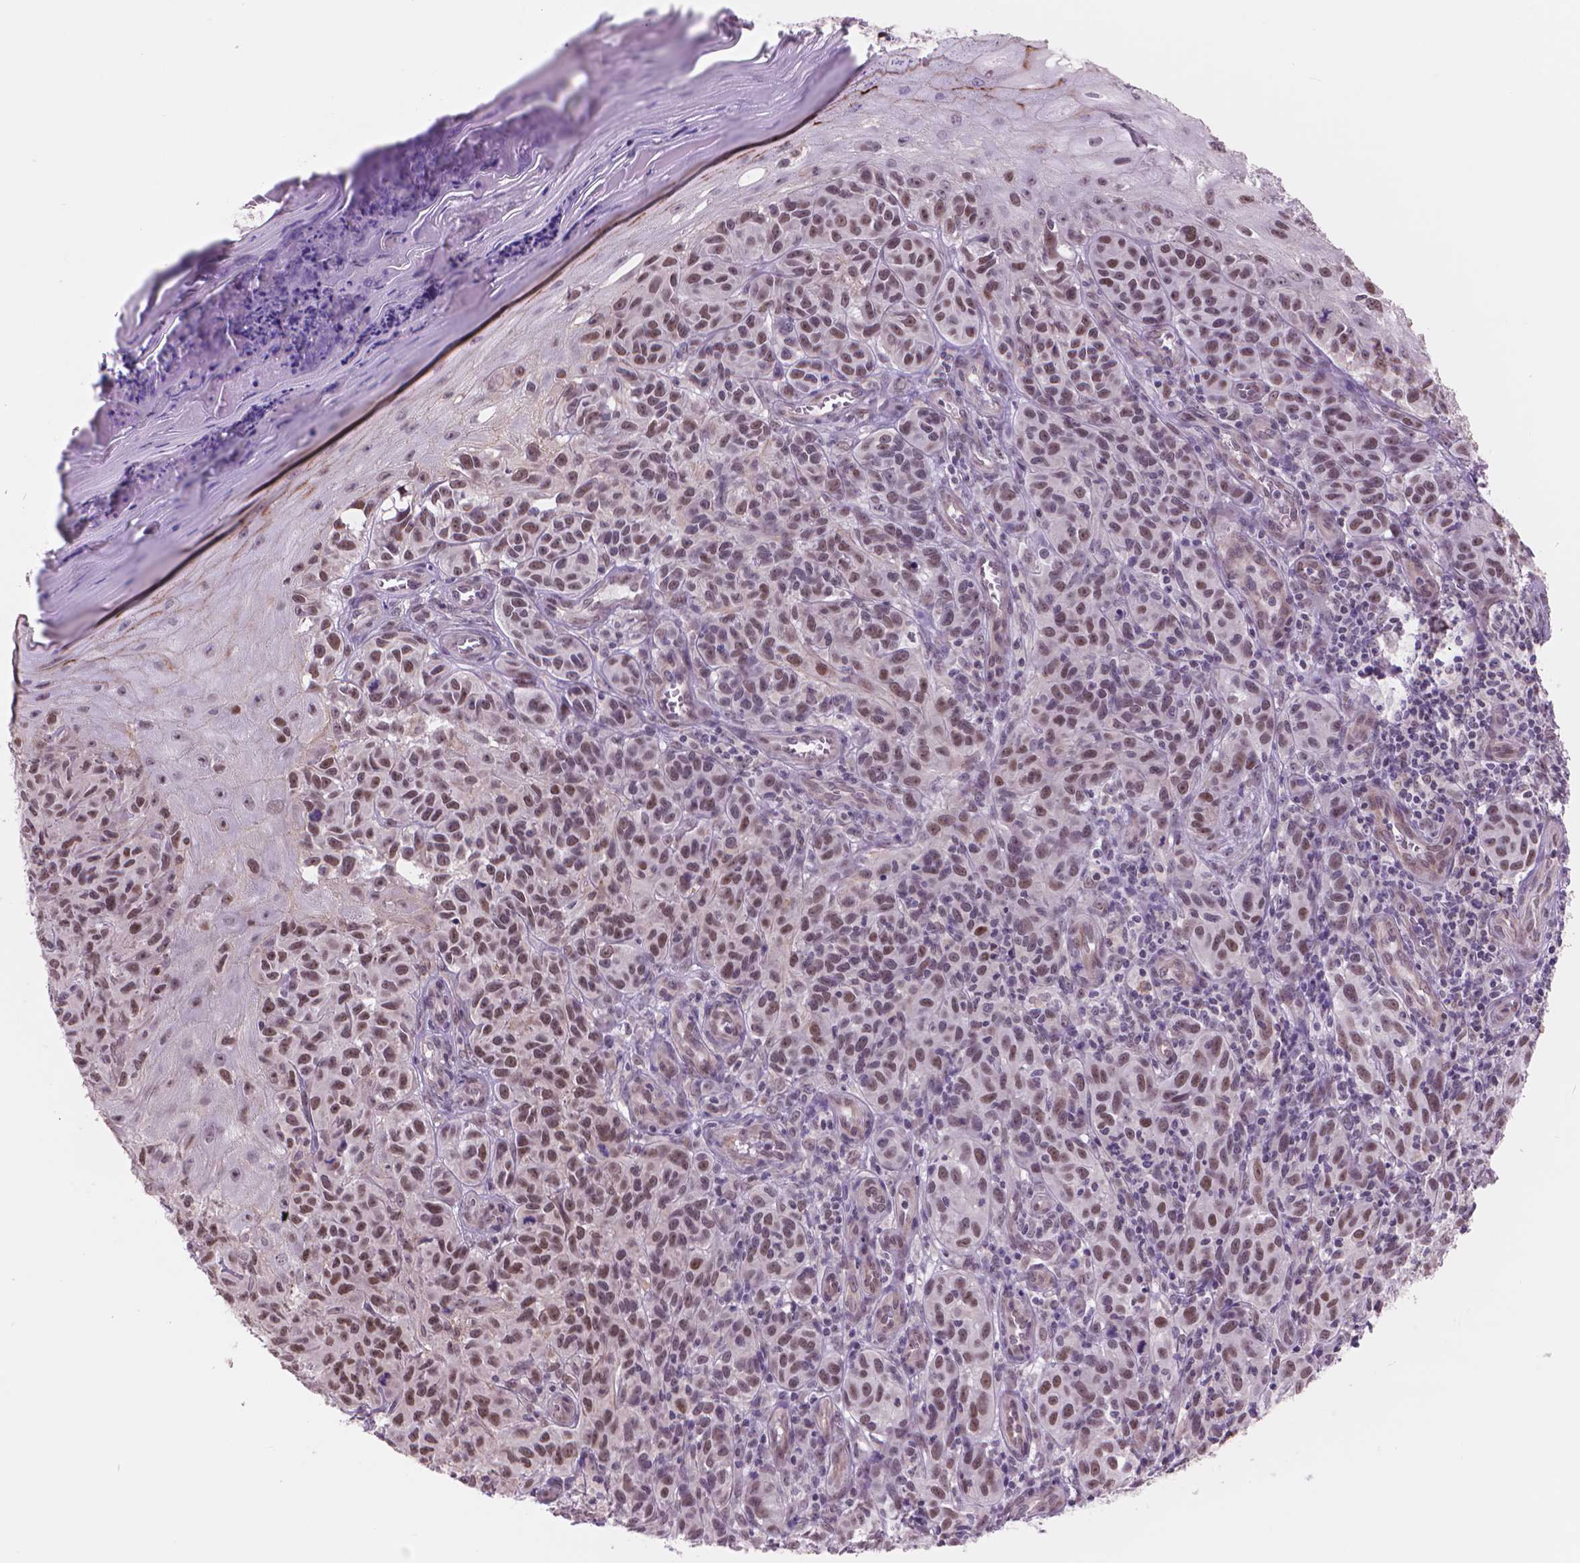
{"staining": {"intensity": "moderate", "quantity": "25%-75%", "location": "nuclear"}, "tissue": "melanoma", "cell_type": "Tumor cells", "image_type": "cancer", "snomed": [{"axis": "morphology", "description": "Malignant melanoma, NOS"}, {"axis": "topography", "description": "Skin"}], "caption": "Moderate nuclear protein positivity is identified in approximately 25%-75% of tumor cells in melanoma.", "gene": "POLR3D", "patient": {"sex": "female", "age": 53}}